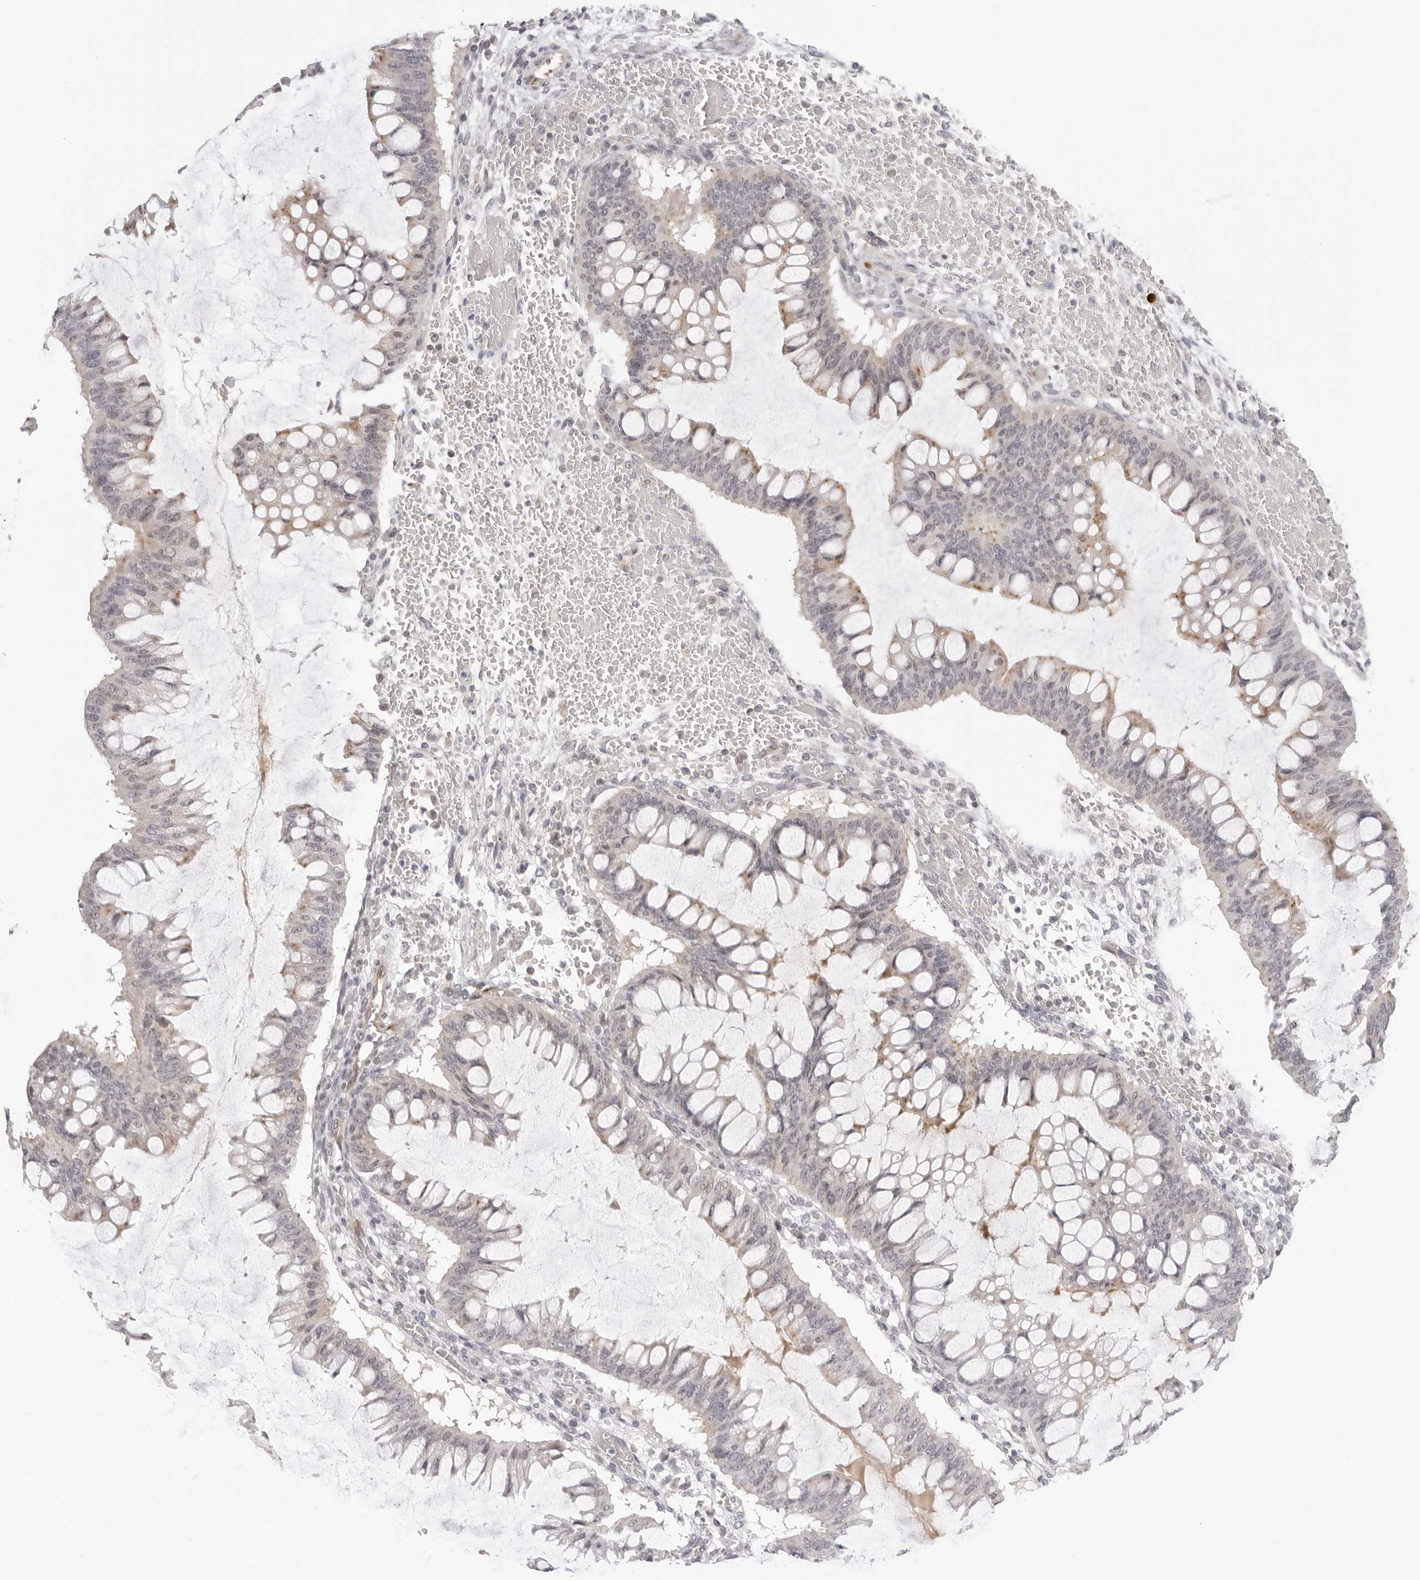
{"staining": {"intensity": "weak", "quantity": "25%-75%", "location": "cytoplasmic/membranous"}, "tissue": "ovarian cancer", "cell_type": "Tumor cells", "image_type": "cancer", "snomed": [{"axis": "morphology", "description": "Cystadenocarcinoma, mucinous, NOS"}, {"axis": "topography", "description": "Ovary"}], "caption": "DAB (3,3'-diaminobenzidine) immunohistochemical staining of human mucinous cystadenocarcinoma (ovarian) shows weak cytoplasmic/membranous protein expression in approximately 25%-75% of tumor cells.", "gene": "STRADB", "patient": {"sex": "female", "age": 73}}